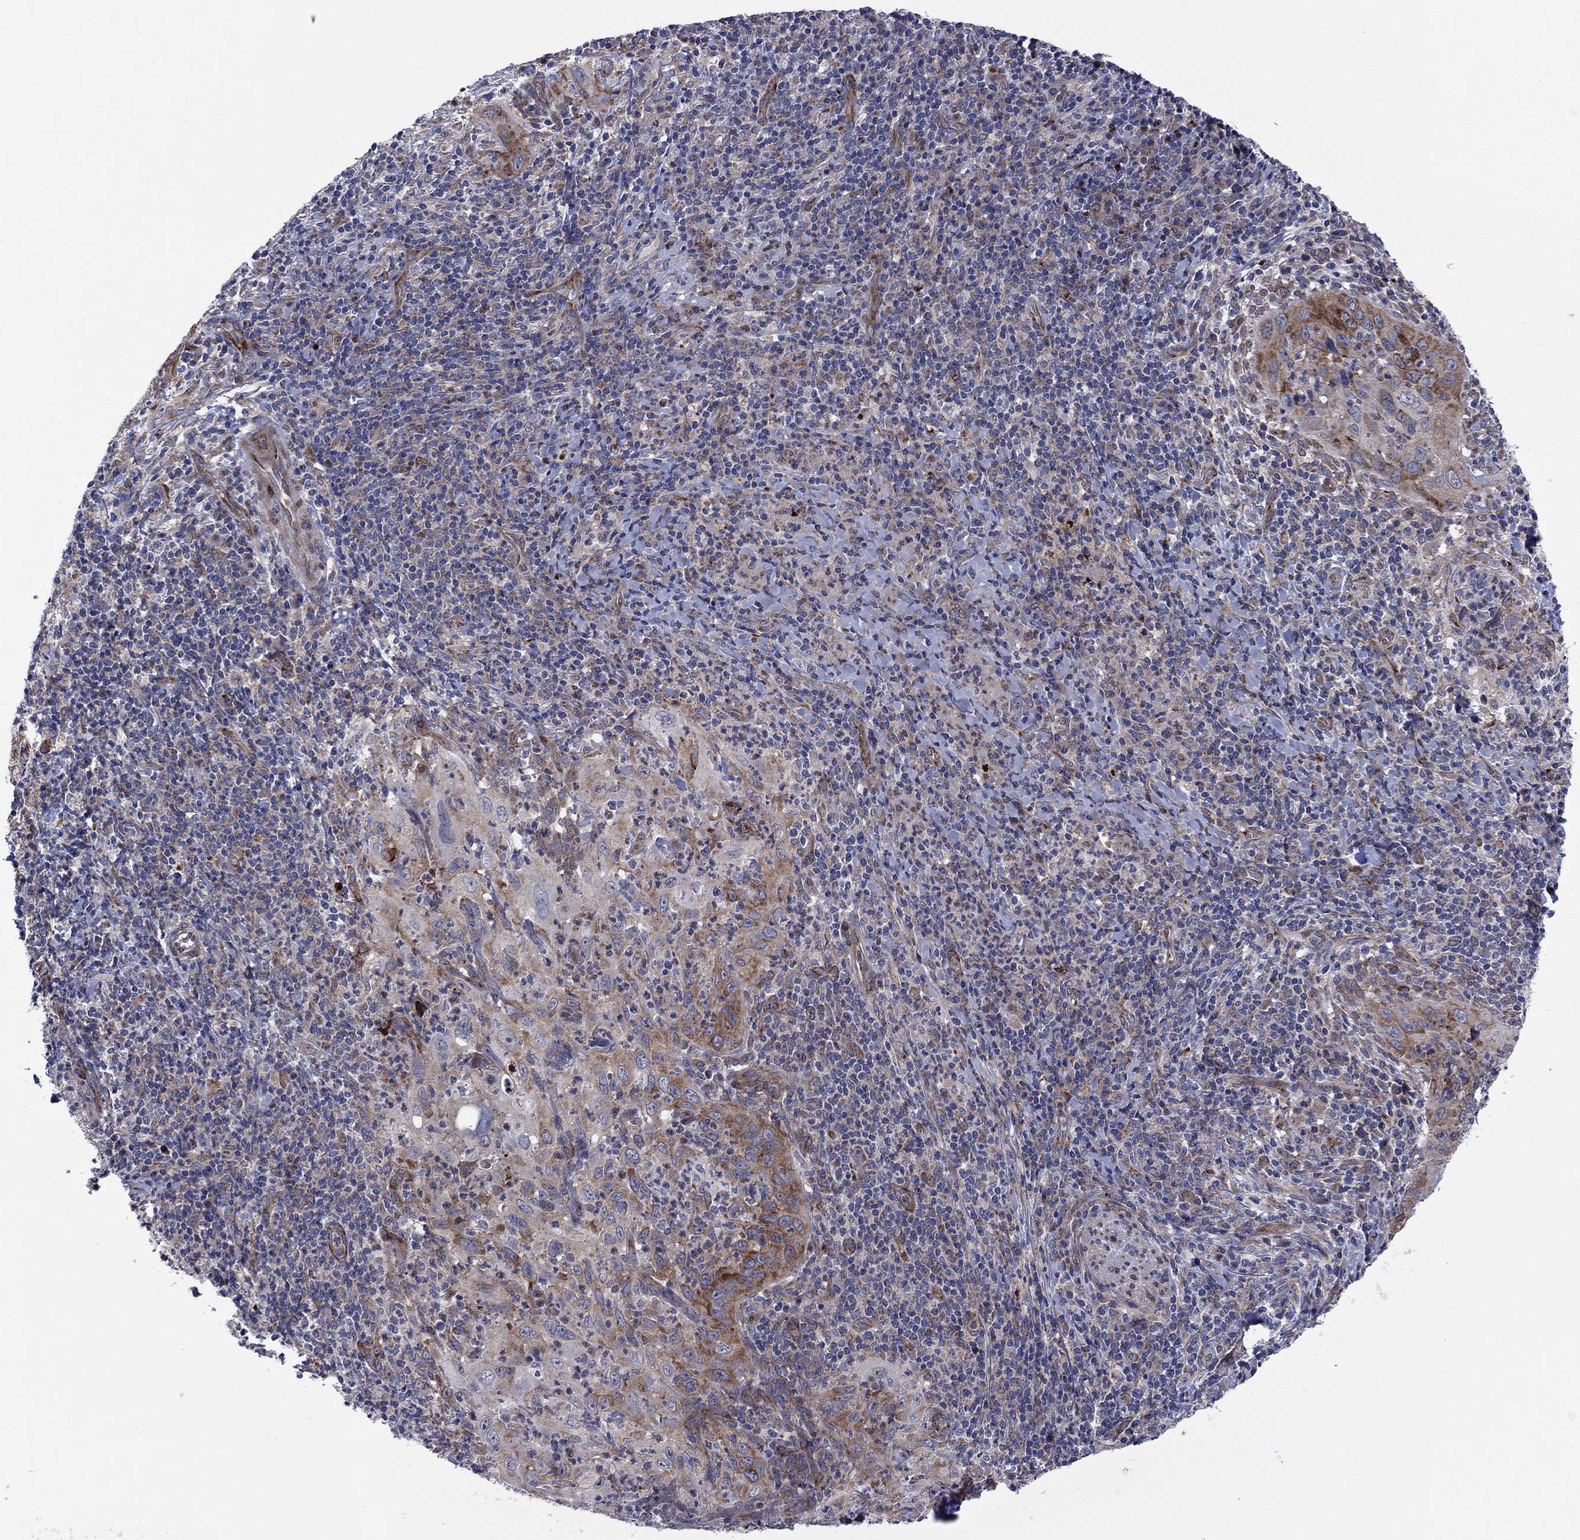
{"staining": {"intensity": "strong", "quantity": "<25%", "location": "cytoplasmic/membranous"}, "tissue": "cervical cancer", "cell_type": "Tumor cells", "image_type": "cancer", "snomed": [{"axis": "morphology", "description": "Squamous cell carcinoma, NOS"}, {"axis": "topography", "description": "Cervix"}], "caption": "There is medium levels of strong cytoplasmic/membranous staining in tumor cells of cervical cancer (squamous cell carcinoma), as demonstrated by immunohistochemical staining (brown color).", "gene": "GPR155", "patient": {"sex": "female", "age": 26}}